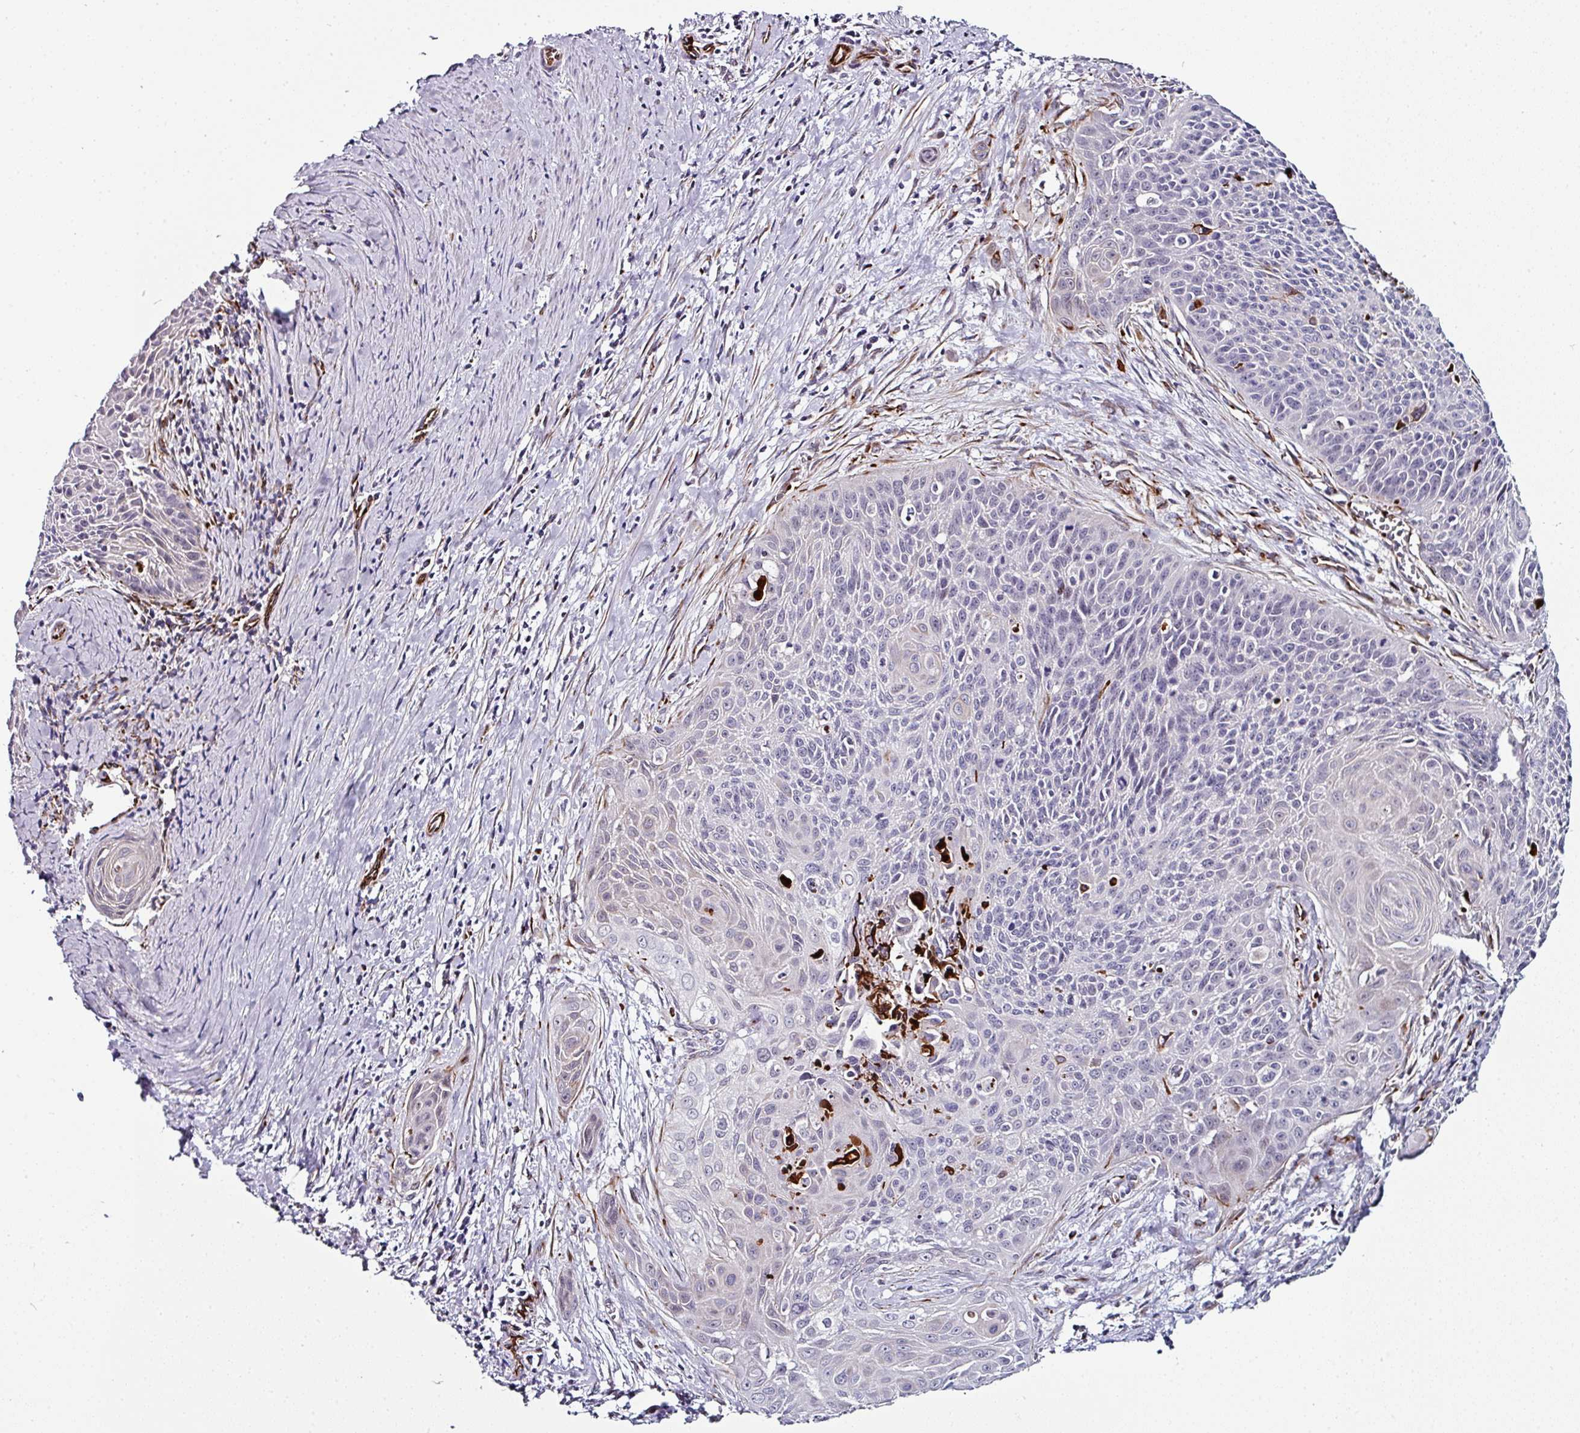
{"staining": {"intensity": "moderate", "quantity": "<25%", "location": "cytoplasmic/membranous"}, "tissue": "cervical cancer", "cell_type": "Tumor cells", "image_type": "cancer", "snomed": [{"axis": "morphology", "description": "Squamous cell carcinoma, NOS"}, {"axis": "topography", "description": "Cervix"}], "caption": "A photomicrograph of human cervical cancer stained for a protein demonstrates moderate cytoplasmic/membranous brown staining in tumor cells.", "gene": "TMPRSS9", "patient": {"sex": "female", "age": 55}}